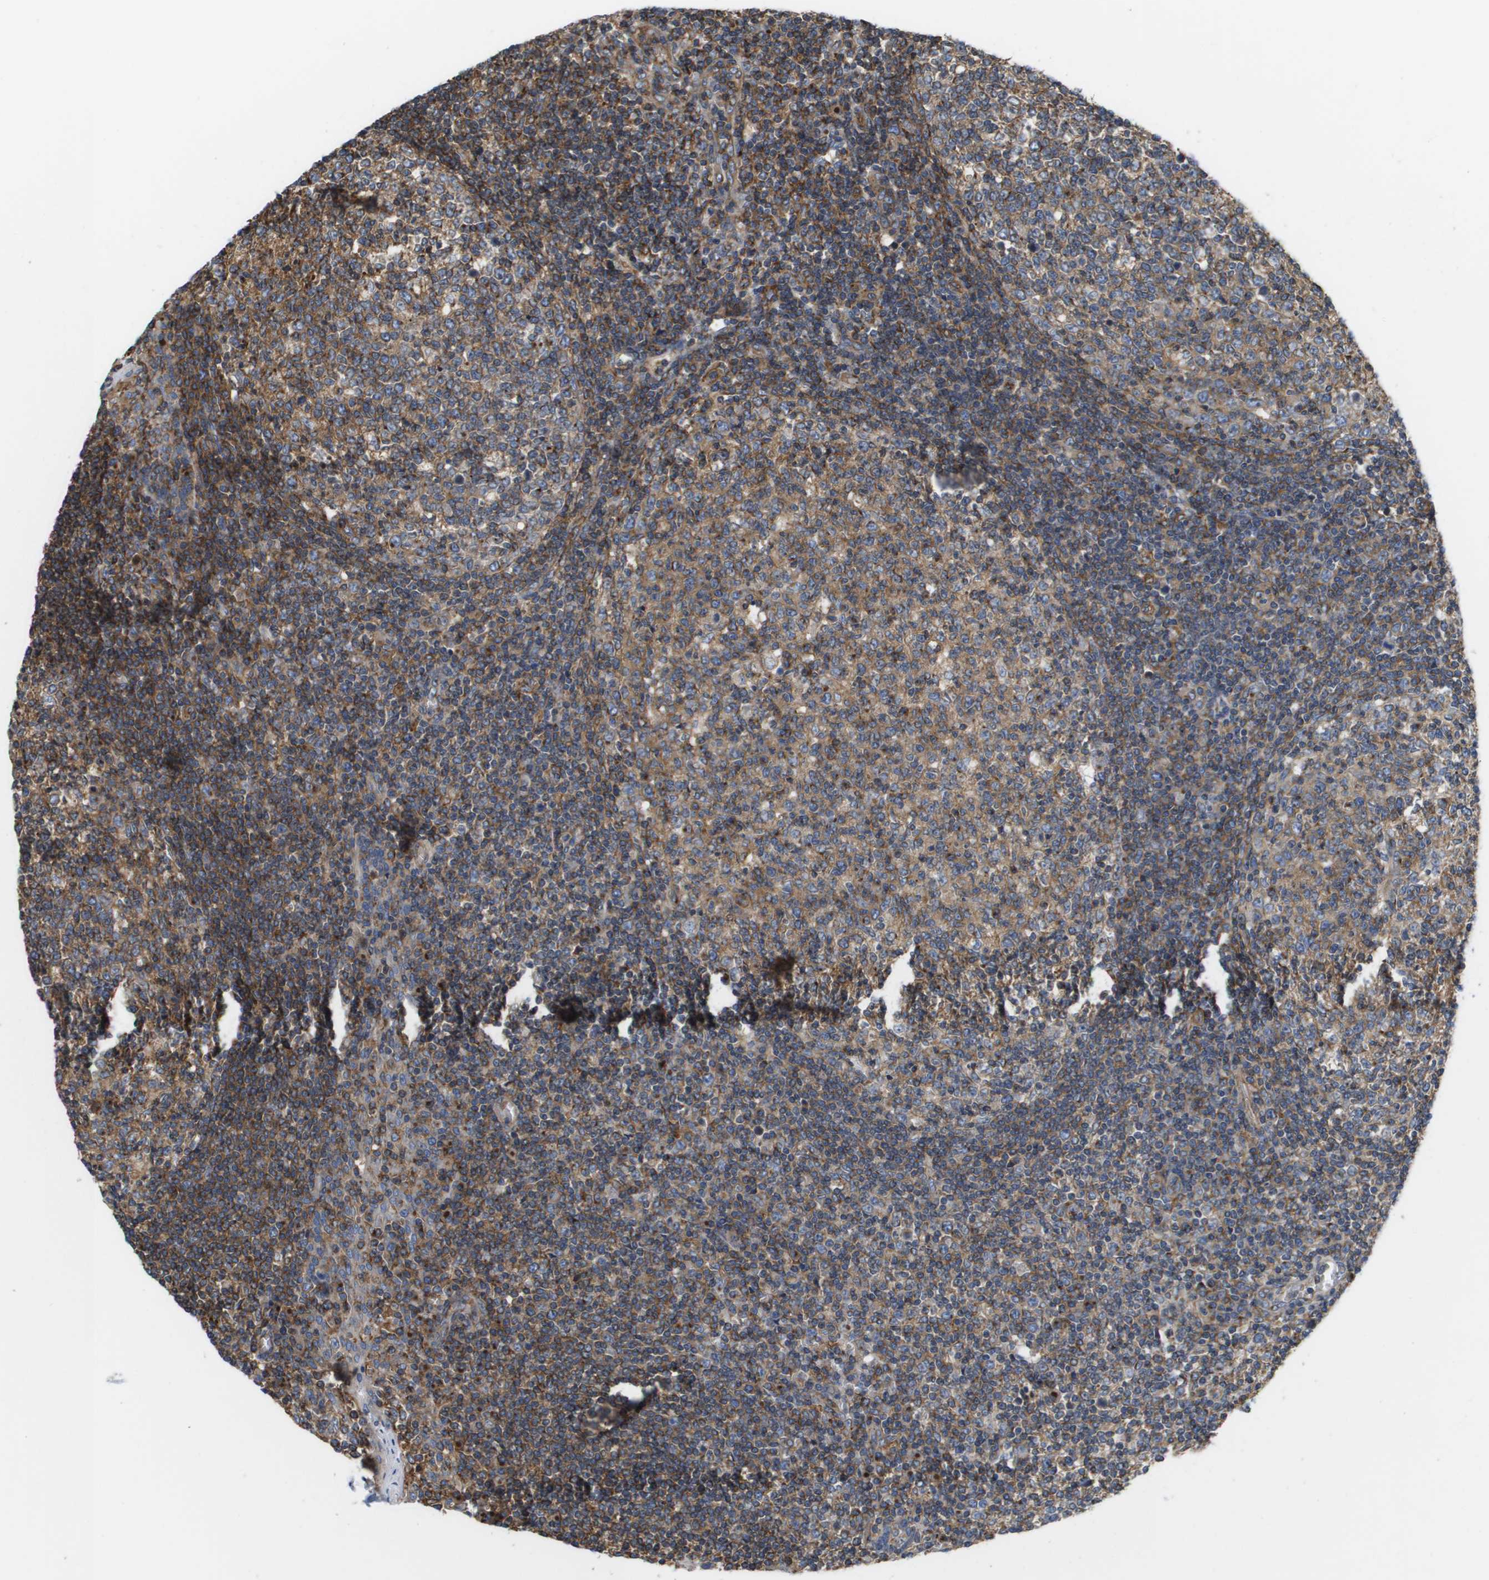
{"staining": {"intensity": "moderate", "quantity": ">75%", "location": "cytoplasmic/membranous"}, "tissue": "tonsil", "cell_type": "Germinal center cells", "image_type": "normal", "snomed": [{"axis": "morphology", "description": "Normal tissue, NOS"}, {"axis": "topography", "description": "Tonsil"}], "caption": "Protein positivity by IHC reveals moderate cytoplasmic/membranous positivity in about >75% of germinal center cells in benign tonsil.", "gene": "BST2", "patient": {"sex": "female", "age": 19}}